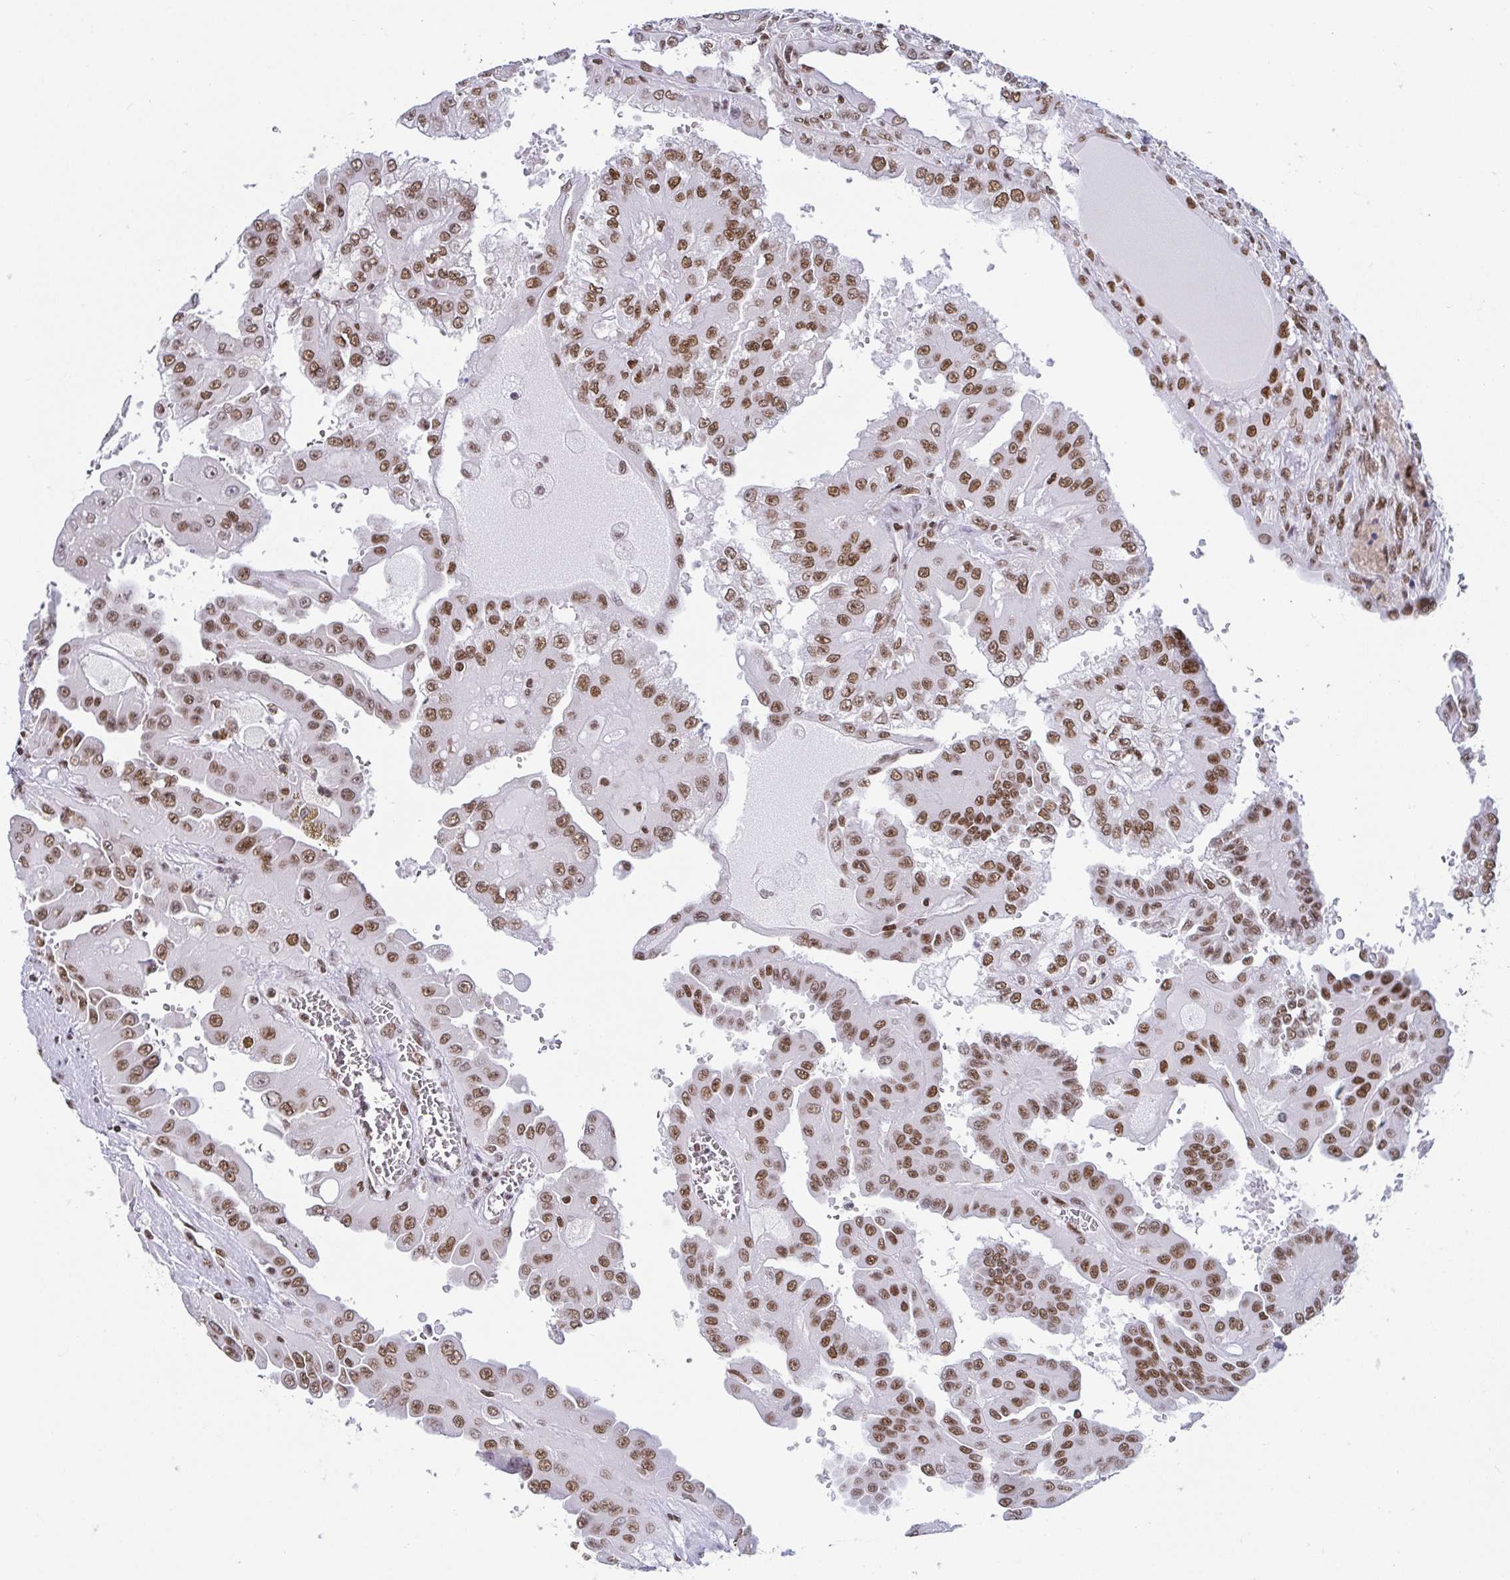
{"staining": {"intensity": "moderate", "quantity": ">75%", "location": "nuclear"}, "tissue": "renal cancer", "cell_type": "Tumor cells", "image_type": "cancer", "snomed": [{"axis": "morphology", "description": "Adenocarcinoma, NOS"}, {"axis": "topography", "description": "Kidney"}], "caption": "Immunohistochemical staining of renal adenocarcinoma shows medium levels of moderate nuclear protein staining in approximately >75% of tumor cells.", "gene": "EWSR1", "patient": {"sex": "male", "age": 58}}